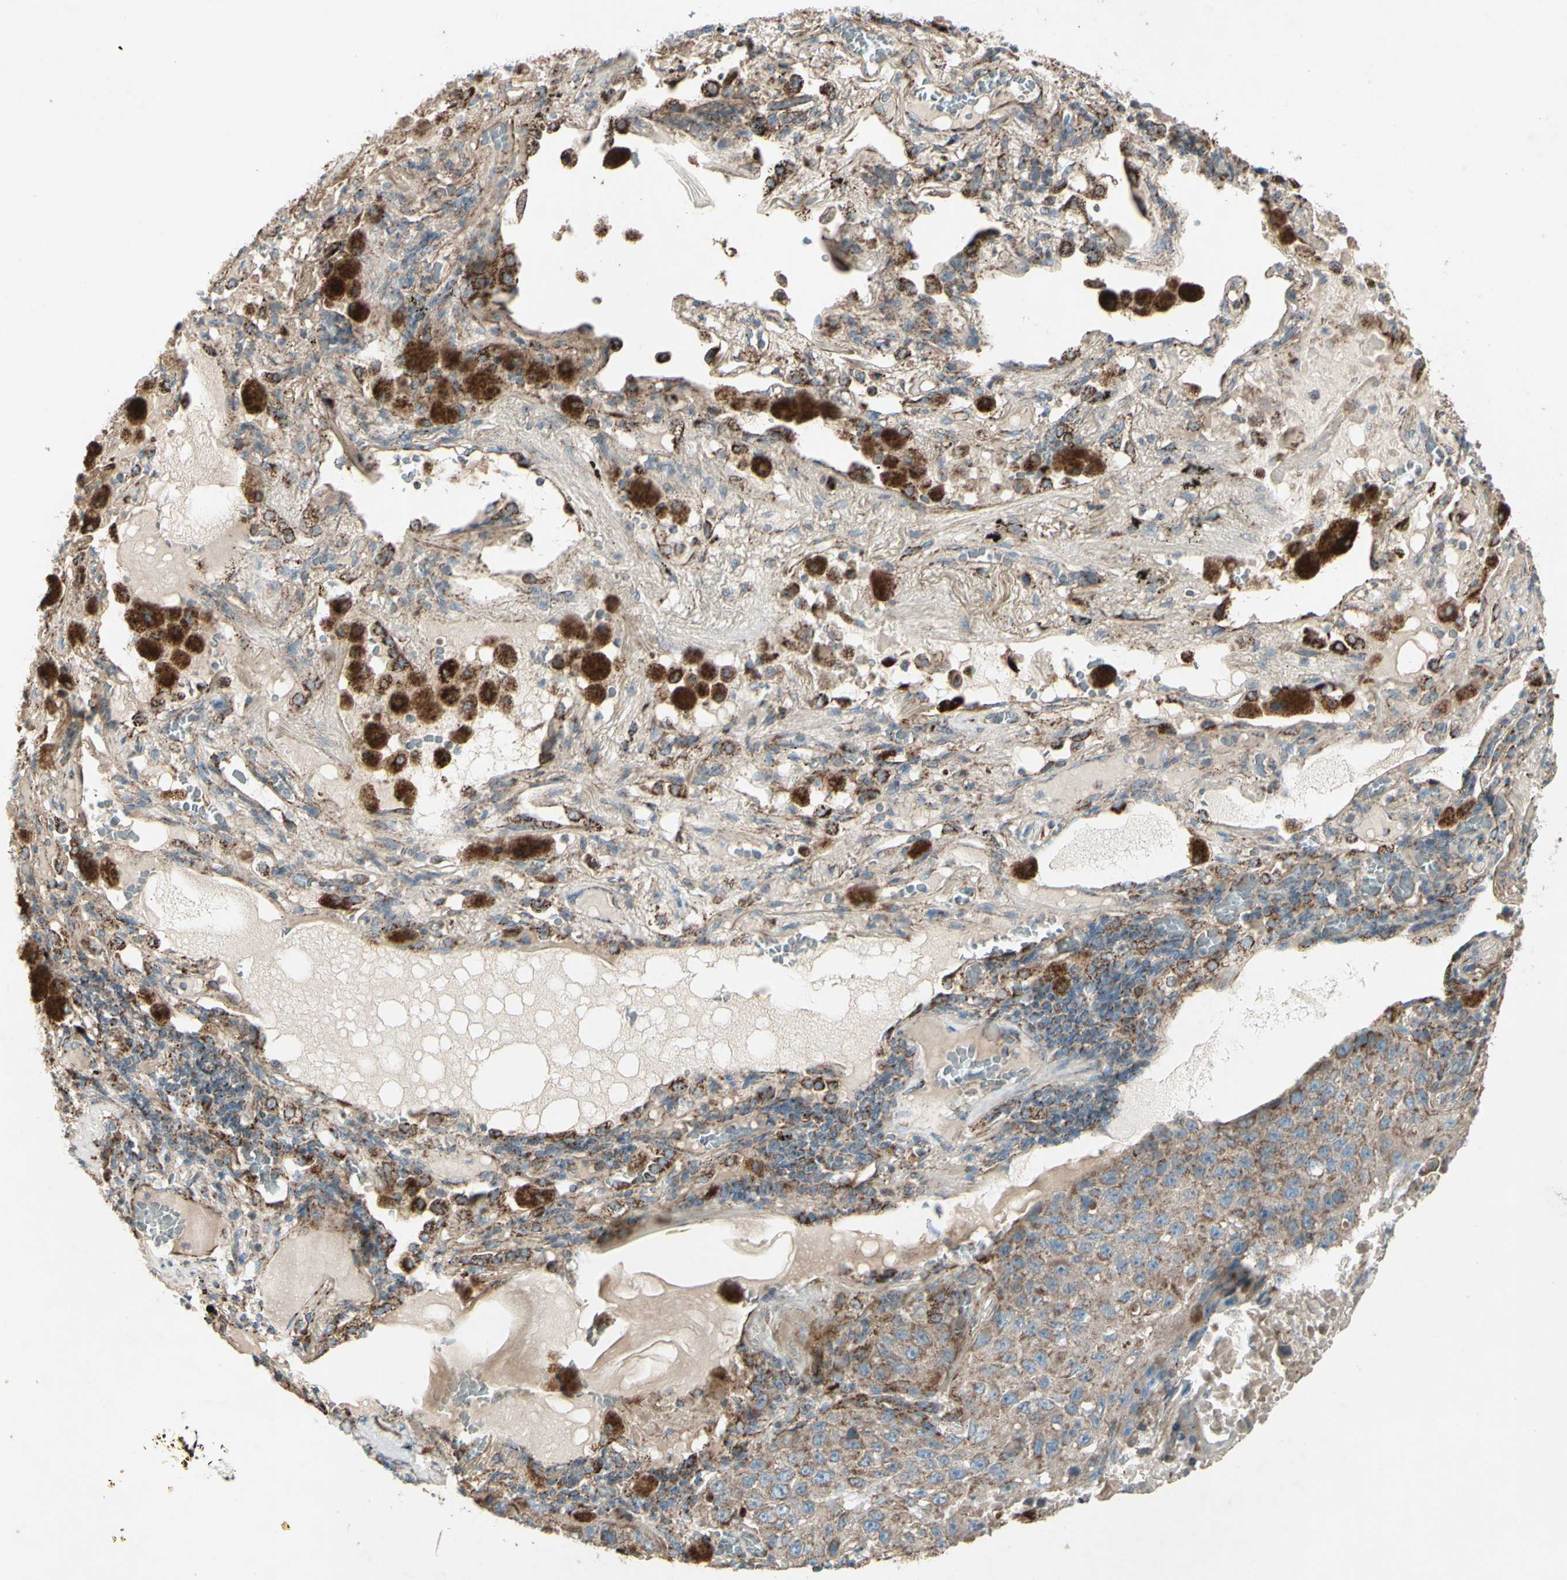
{"staining": {"intensity": "strong", "quantity": ">75%", "location": "cytoplasmic/membranous"}, "tissue": "lung cancer", "cell_type": "Tumor cells", "image_type": "cancer", "snomed": [{"axis": "morphology", "description": "Squamous cell carcinoma, NOS"}, {"axis": "topography", "description": "Lung"}], "caption": "Tumor cells show strong cytoplasmic/membranous expression in approximately >75% of cells in lung cancer (squamous cell carcinoma).", "gene": "RHOT1", "patient": {"sex": "male", "age": 57}}